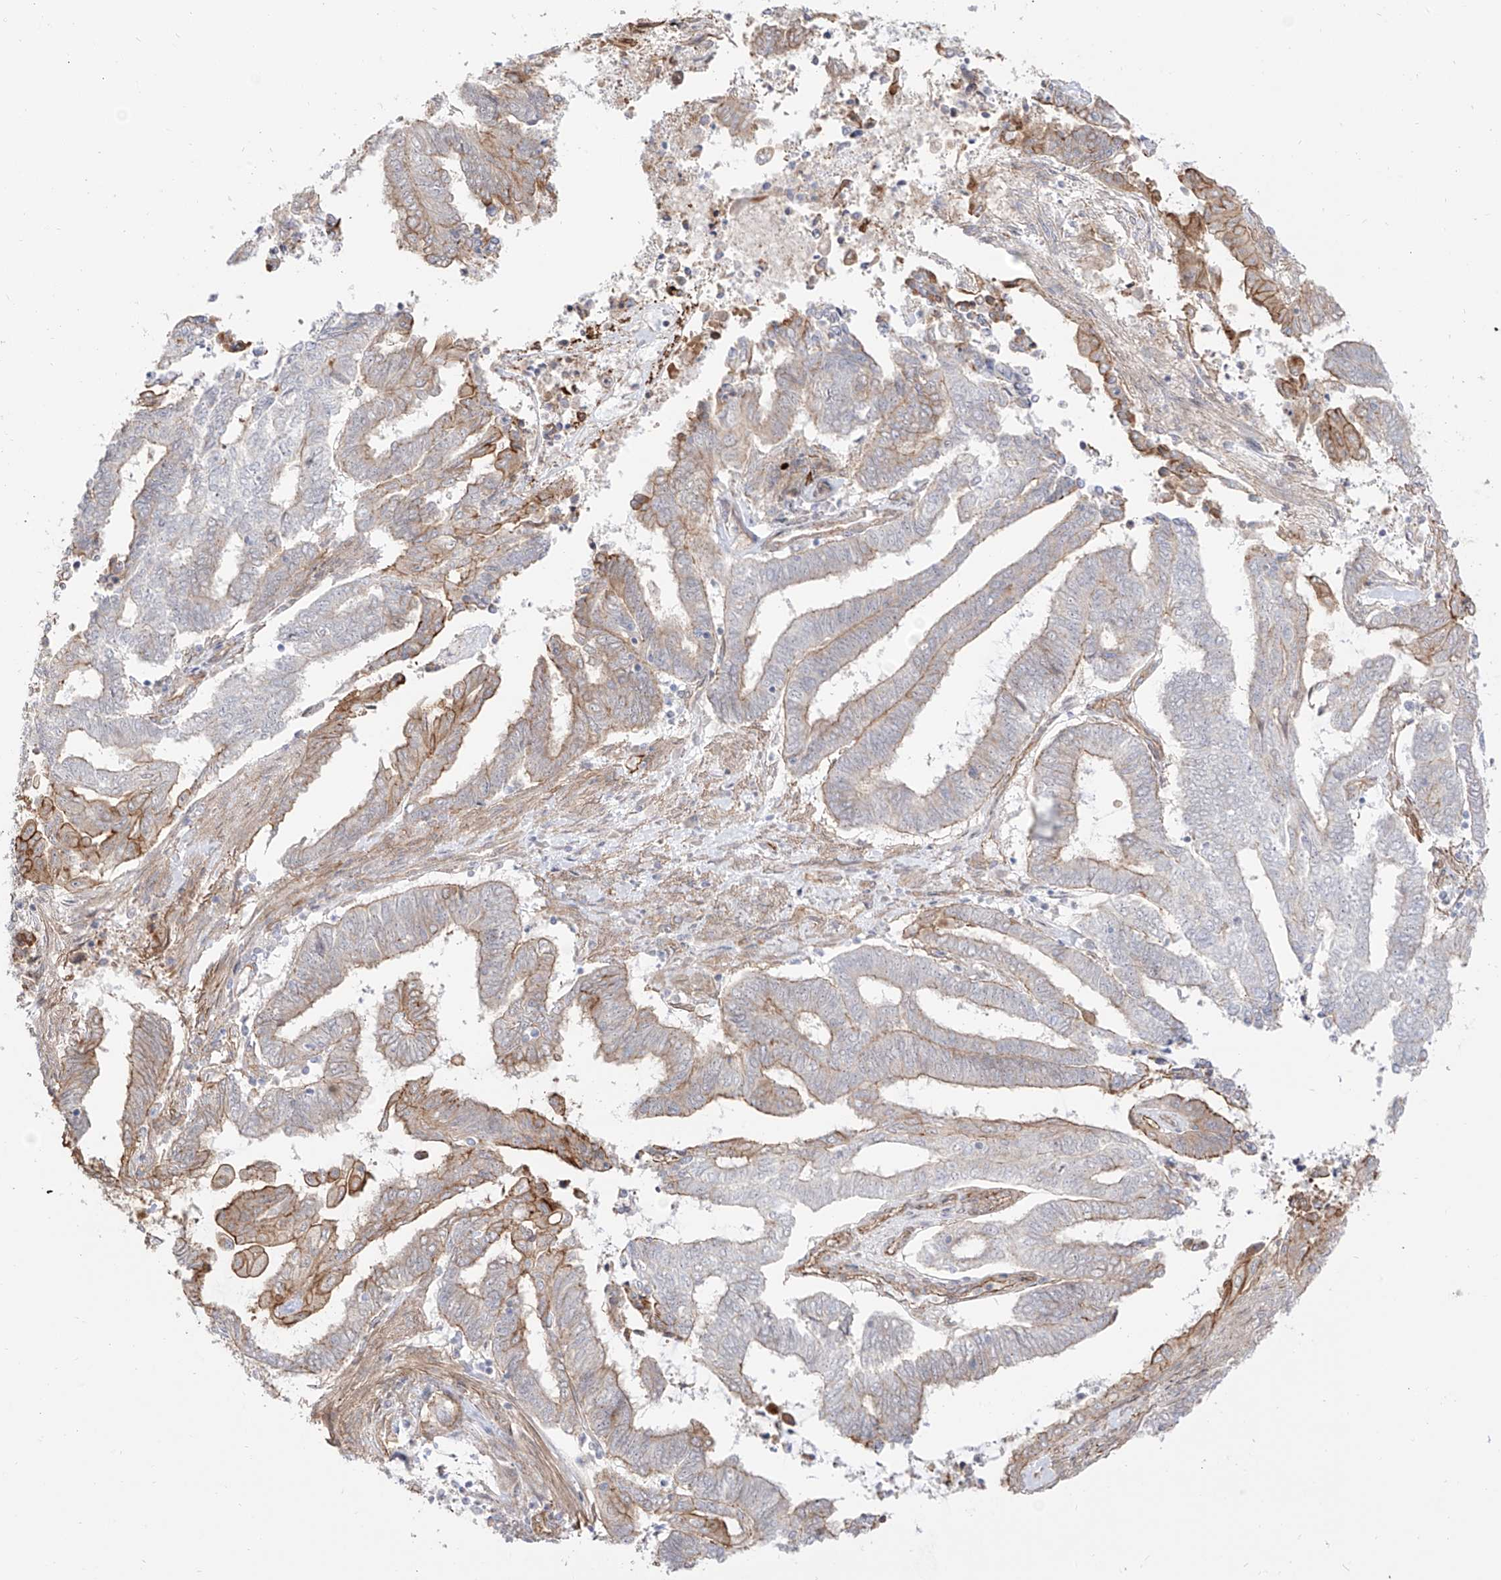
{"staining": {"intensity": "moderate", "quantity": "<25%", "location": "cytoplasmic/membranous"}, "tissue": "endometrial cancer", "cell_type": "Tumor cells", "image_type": "cancer", "snomed": [{"axis": "morphology", "description": "Adenocarcinoma, NOS"}, {"axis": "topography", "description": "Uterus"}, {"axis": "topography", "description": "Endometrium"}], "caption": "This photomicrograph exhibits endometrial adenocarcinoma stained with immunohistochemistry (IHC) to label a protein in brown. The cytoplasmic/membranous of tumor cells show moderate positivity for the protein. Nuclei are counter-stained blue.", "gene": "ZNF180", "patient": {"sex": "female", "age": 70}}